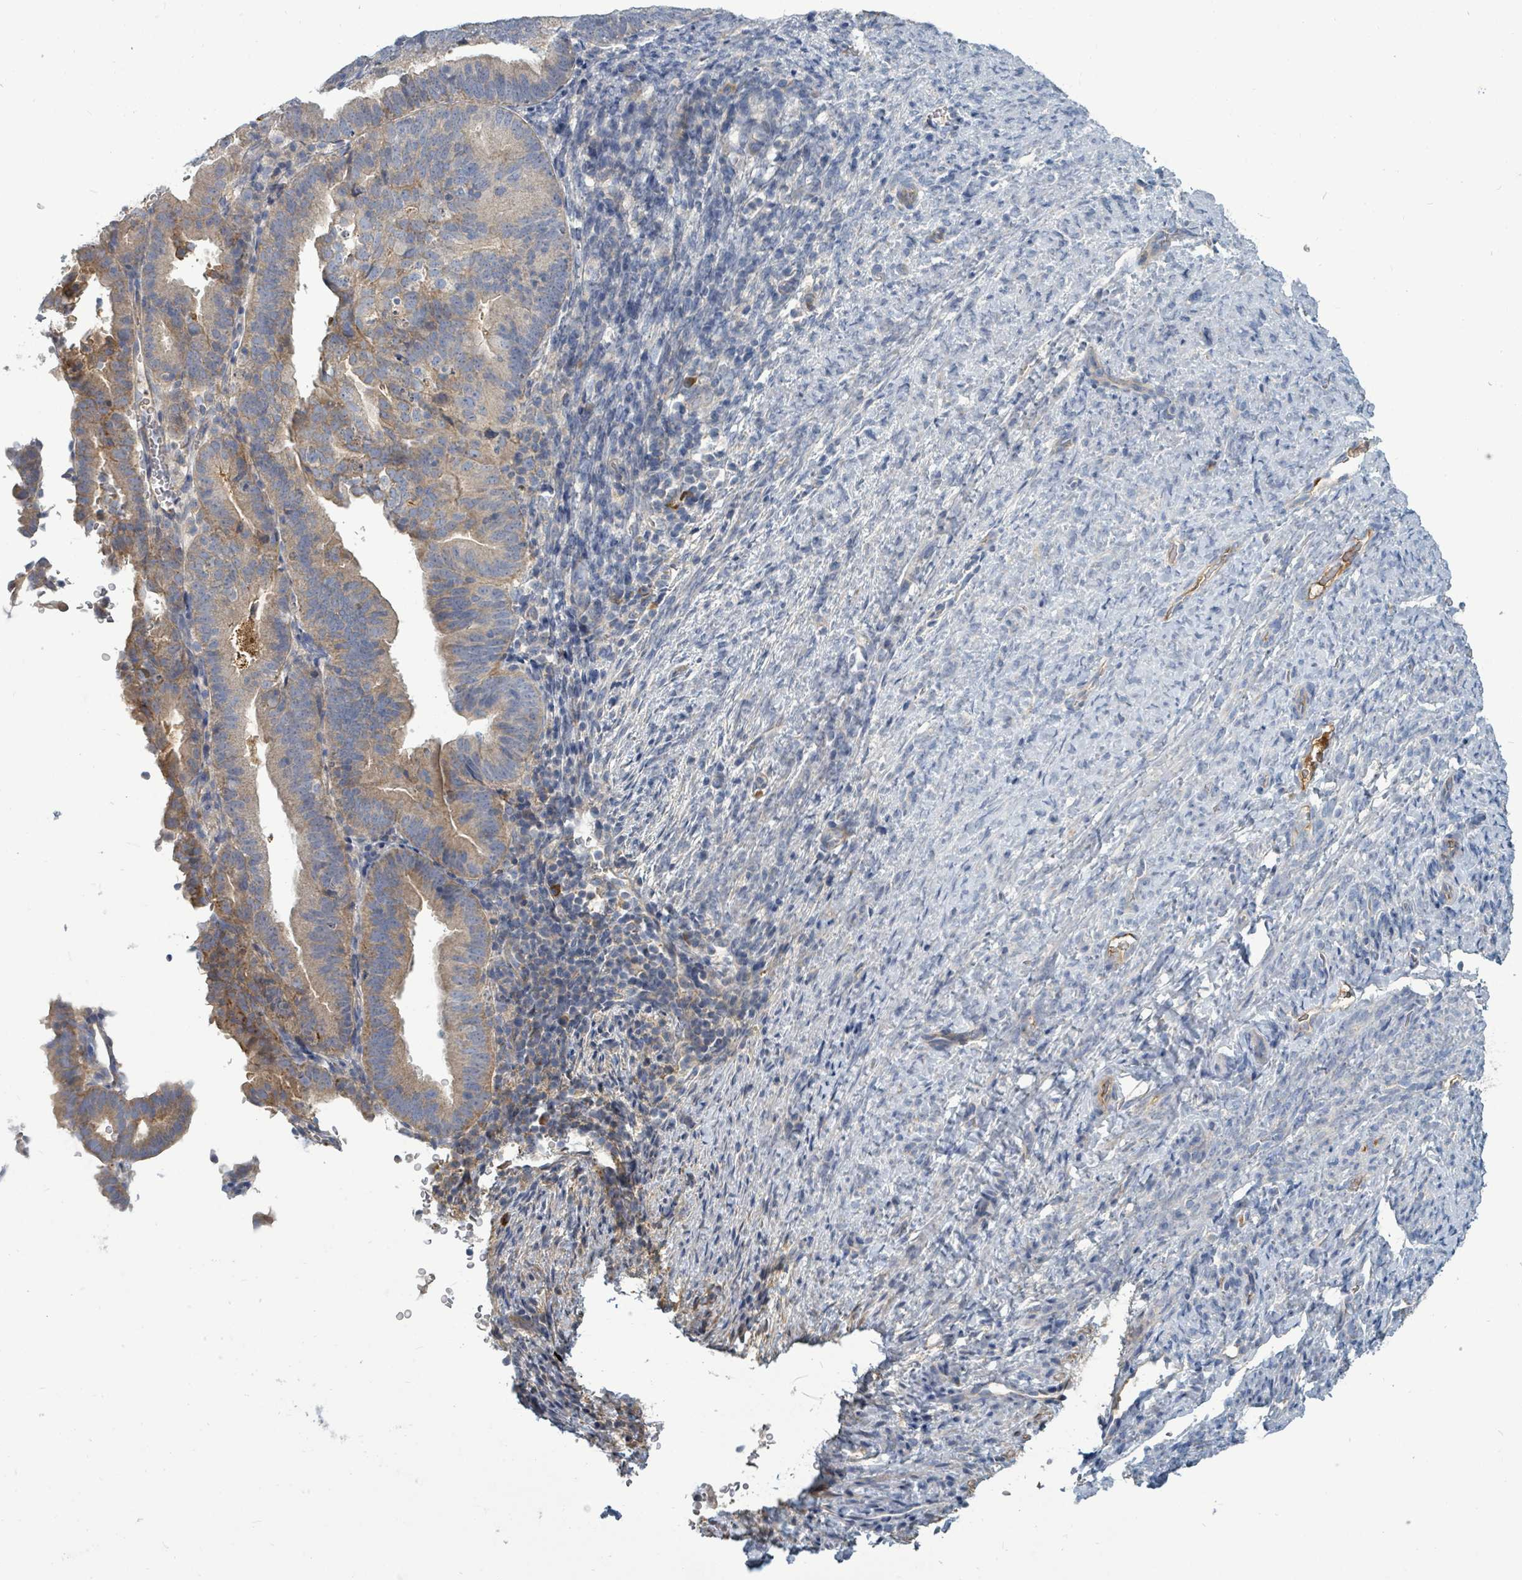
{"staining": {"intensity": "weak", "quantity": "25%-75%", "location": "cytoplasmic/membranous"}, "tissue": "endometrial cancer", "cell_type": "Tumor cells", "image_type": "cancer", "snomed": [{"axis": "morphology", "description": "Adenocarcinoma, NOS"}, {"axis": "topography", "description": "Endometrium"}], "caption": "A brown stain labels weak cytoplasmic/membranous positivity of a protein in endometrial cancer (adenocarcinoma) tumor cells.", "gene": "SLC25A23", "patient": {"sex": "female", "age": 70}}